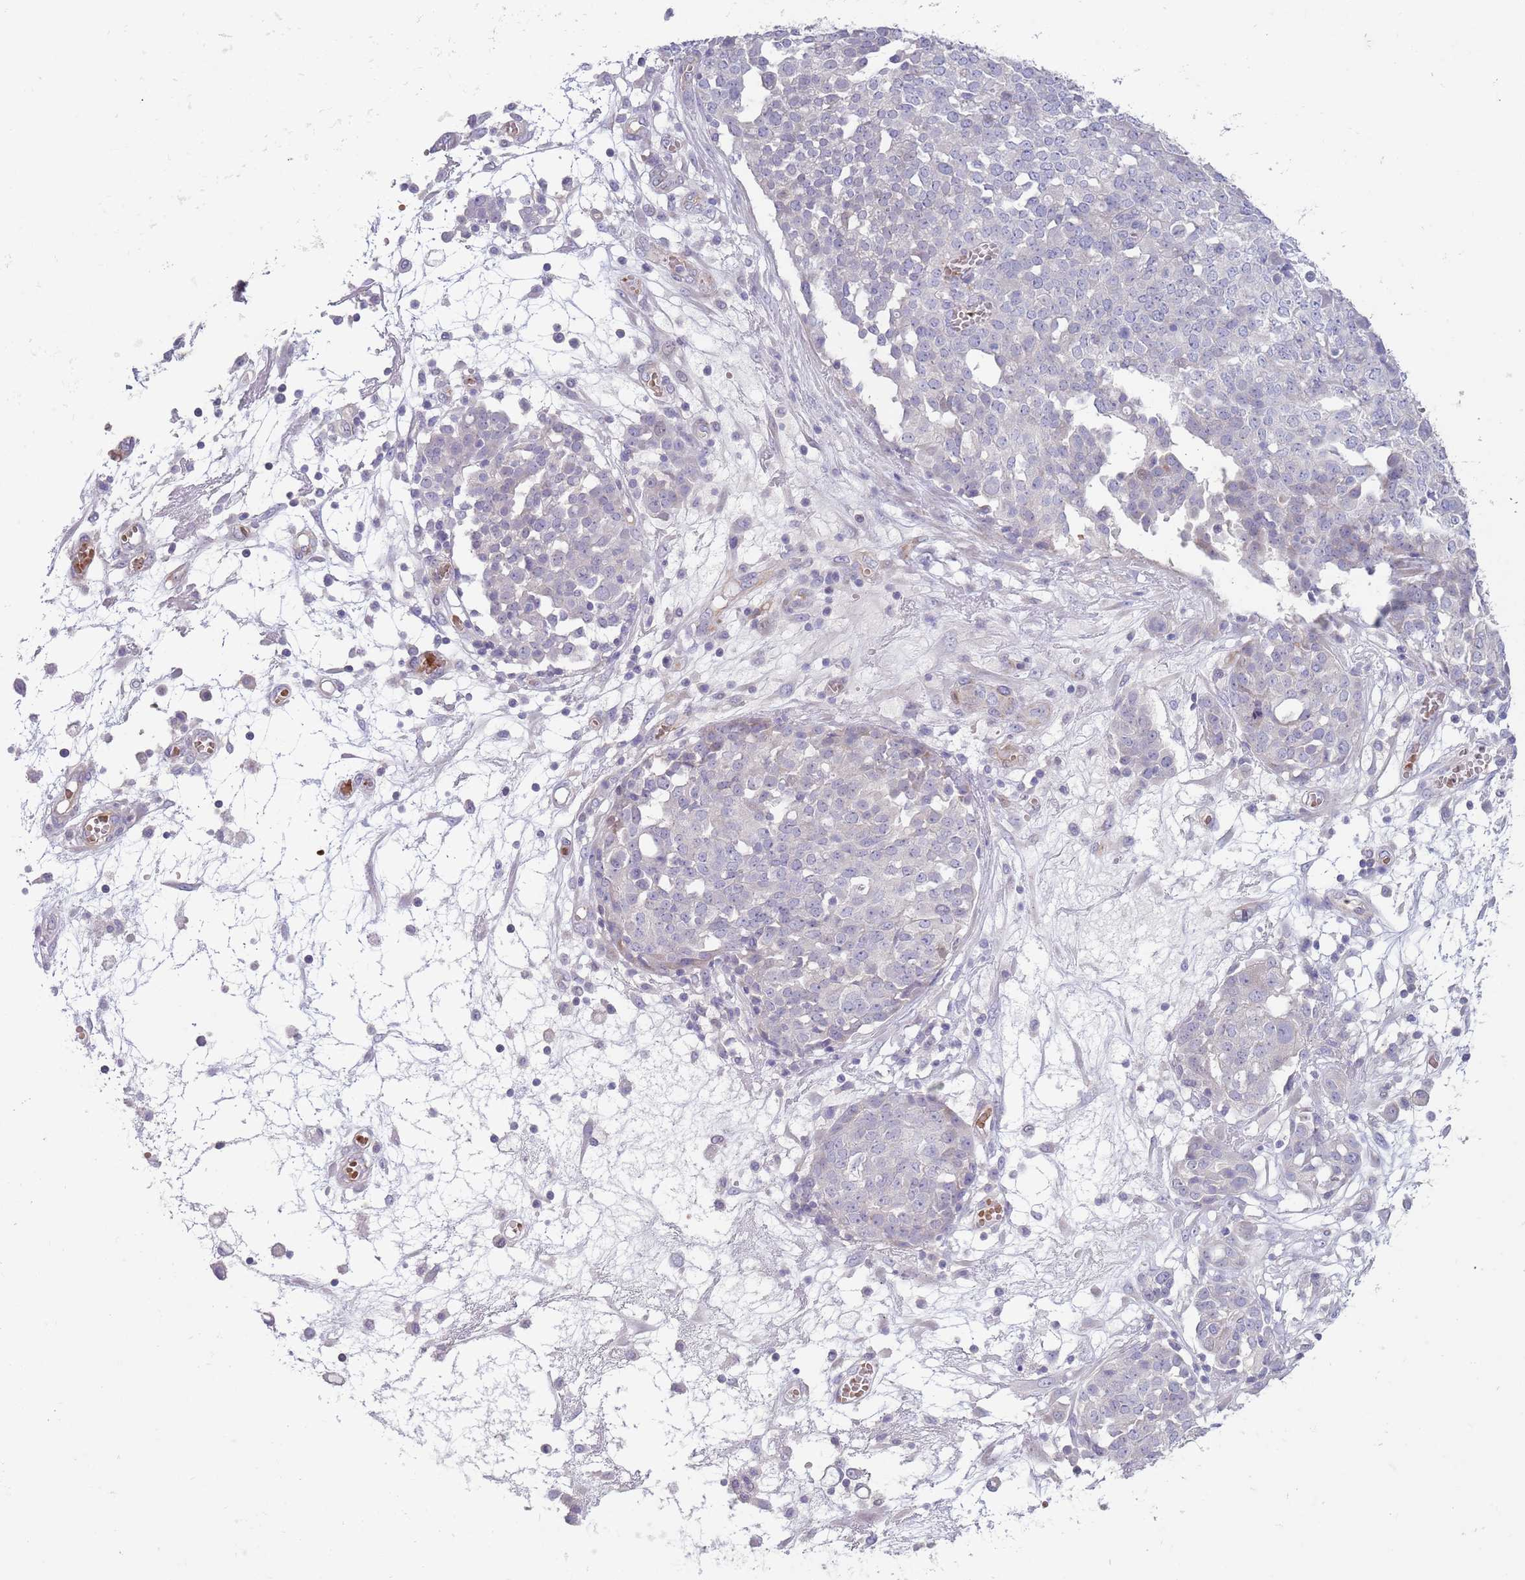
{"staining": {"intensity": "negative", "quantity": "none", "location": "none"}, "tissue": "ovarian cancer", "cell_type": "Tumor cells", "image_type": "cancer", "snomed": [{"axis": "morphology", "description": "Cystadenocarcinoma, serous, NOS"}, {"axis": "topography", "description": "Soft tissue"}, {"axis": "topography", "description": "Ovary"}], "caption": "Human ovarian cancer stained for a protein using immunohistochemistry reveals no positivity in tumor cells.", "gene": "ZNF14", "patient": {"sex": "female", "age": 57}}